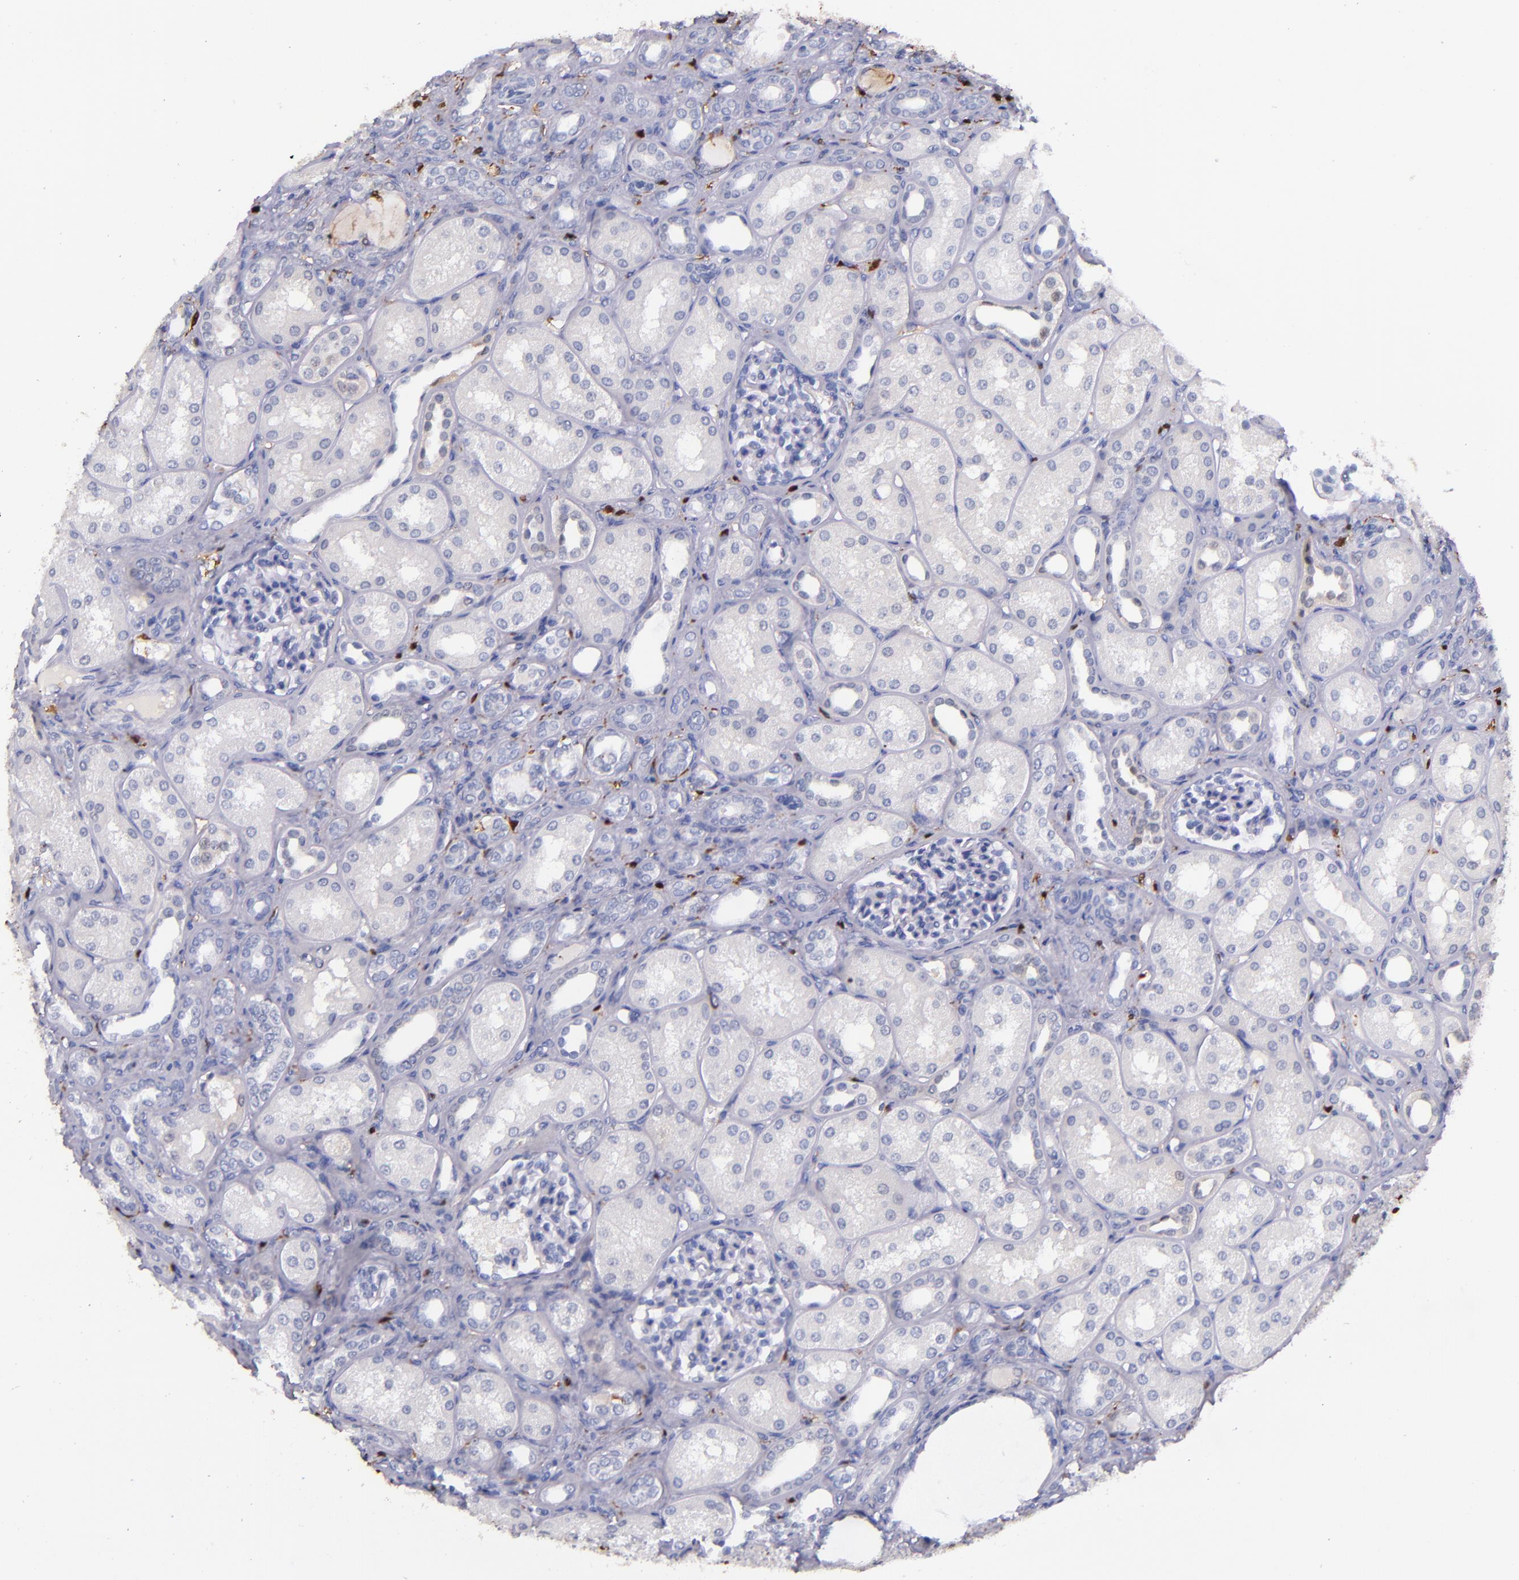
{"staining": {"intensity": "negative", "quantity": "none", "location": "none"}, "tissue": "kidney", "cell_type": "Cells in glomeruli", "image_type": "normal", "snomed": [{"axis": "morphology", "description": "Normal tissue, NOS"}, {"axis": "topography", "description": "Kidney"}], "caption": "Cells in glomeruli are negative for brown protein staining in unremarkable kidney.", "gene": "F13A1", "patient": {"sex": "male", "age": 7}}